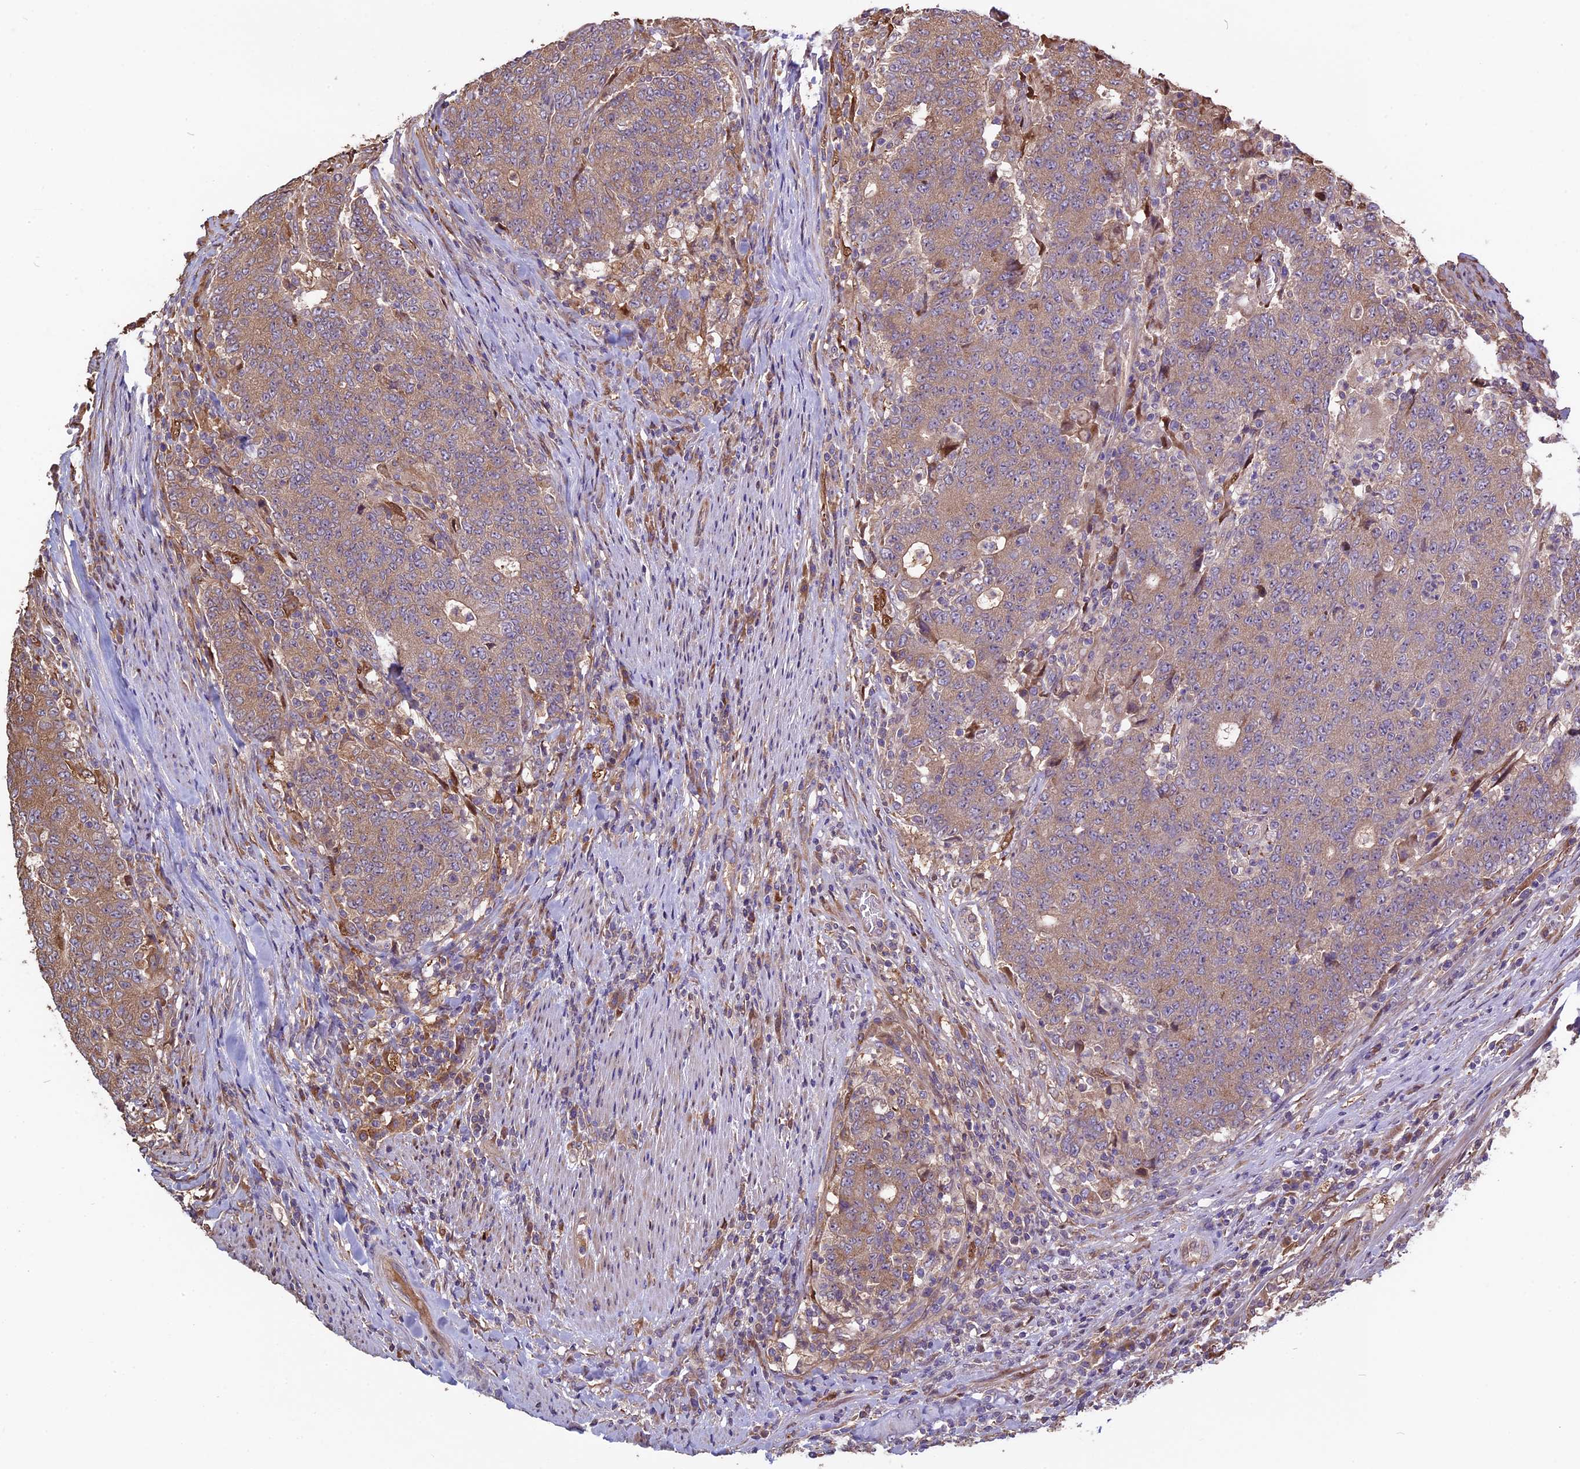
{"staining": {"intensity": "weak", "quantity": ">75%", "location": "cytoplasmic/membranous"}, "tissue": "colorectal cancer", "cell_type": "Tumor cells", "image_type": "cancer", "snomed": [{"axis": "morphology", "description": "Adenocarcinoma, NOS"}, {"axis": "topography", "description": "Colon"}], "caption": "Colorectal cancer (adenocarcinoma) tissue demonstrates weak cytoplasmic/membranous expression in about >75% of tumor cells, visualized by immunohistochemistry.", "gene": "VWA3A", "patient": {"sex": "female", "age": 75}}